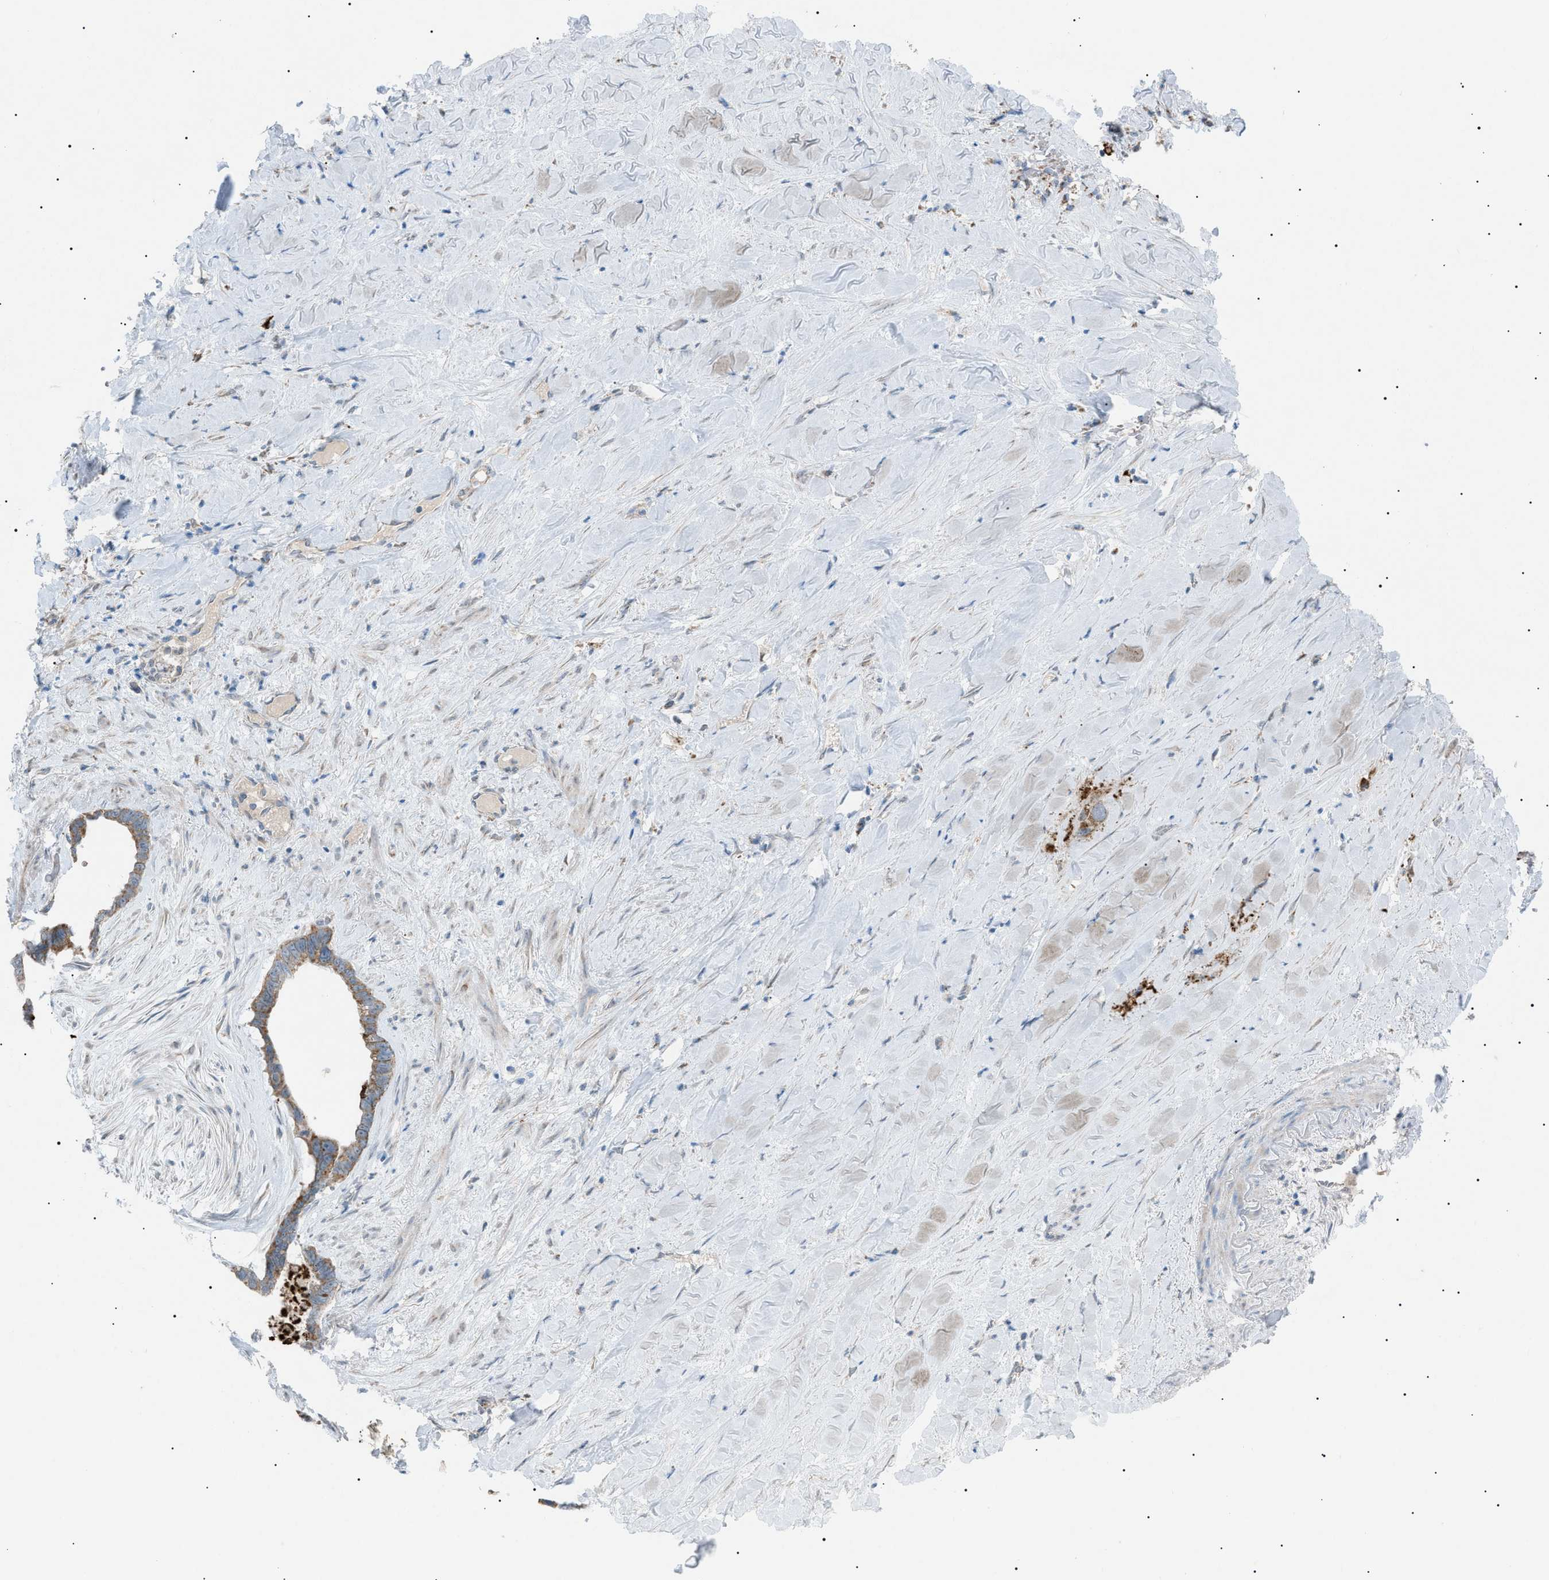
{"staining": {"intensity": "moderate", "quantity": ">75%", "location": "cytoplasmic/membranous"}, "tissue": "liver cancer", "cell_type": "Tumor cells", "image_type": "cancer", "snomed": [{"axis": "morphology", "description": "Cholangiocarcinoma"}, {"axis": "topography", "description": "Liver"}], "caption": "Tumor cells display medium levels of moderate cytoplasmic/membranous positivity in approximately >75% of cells in cholangiocarcinoma (liver). (Stains: DAB (3,3'-diaminobenzidine) in brown, nuclei in blue, Microscopy: brightfield microscopy at high magnification).", "gene": "ZNF516", "patient": {"sex": "female", "age": 65}}